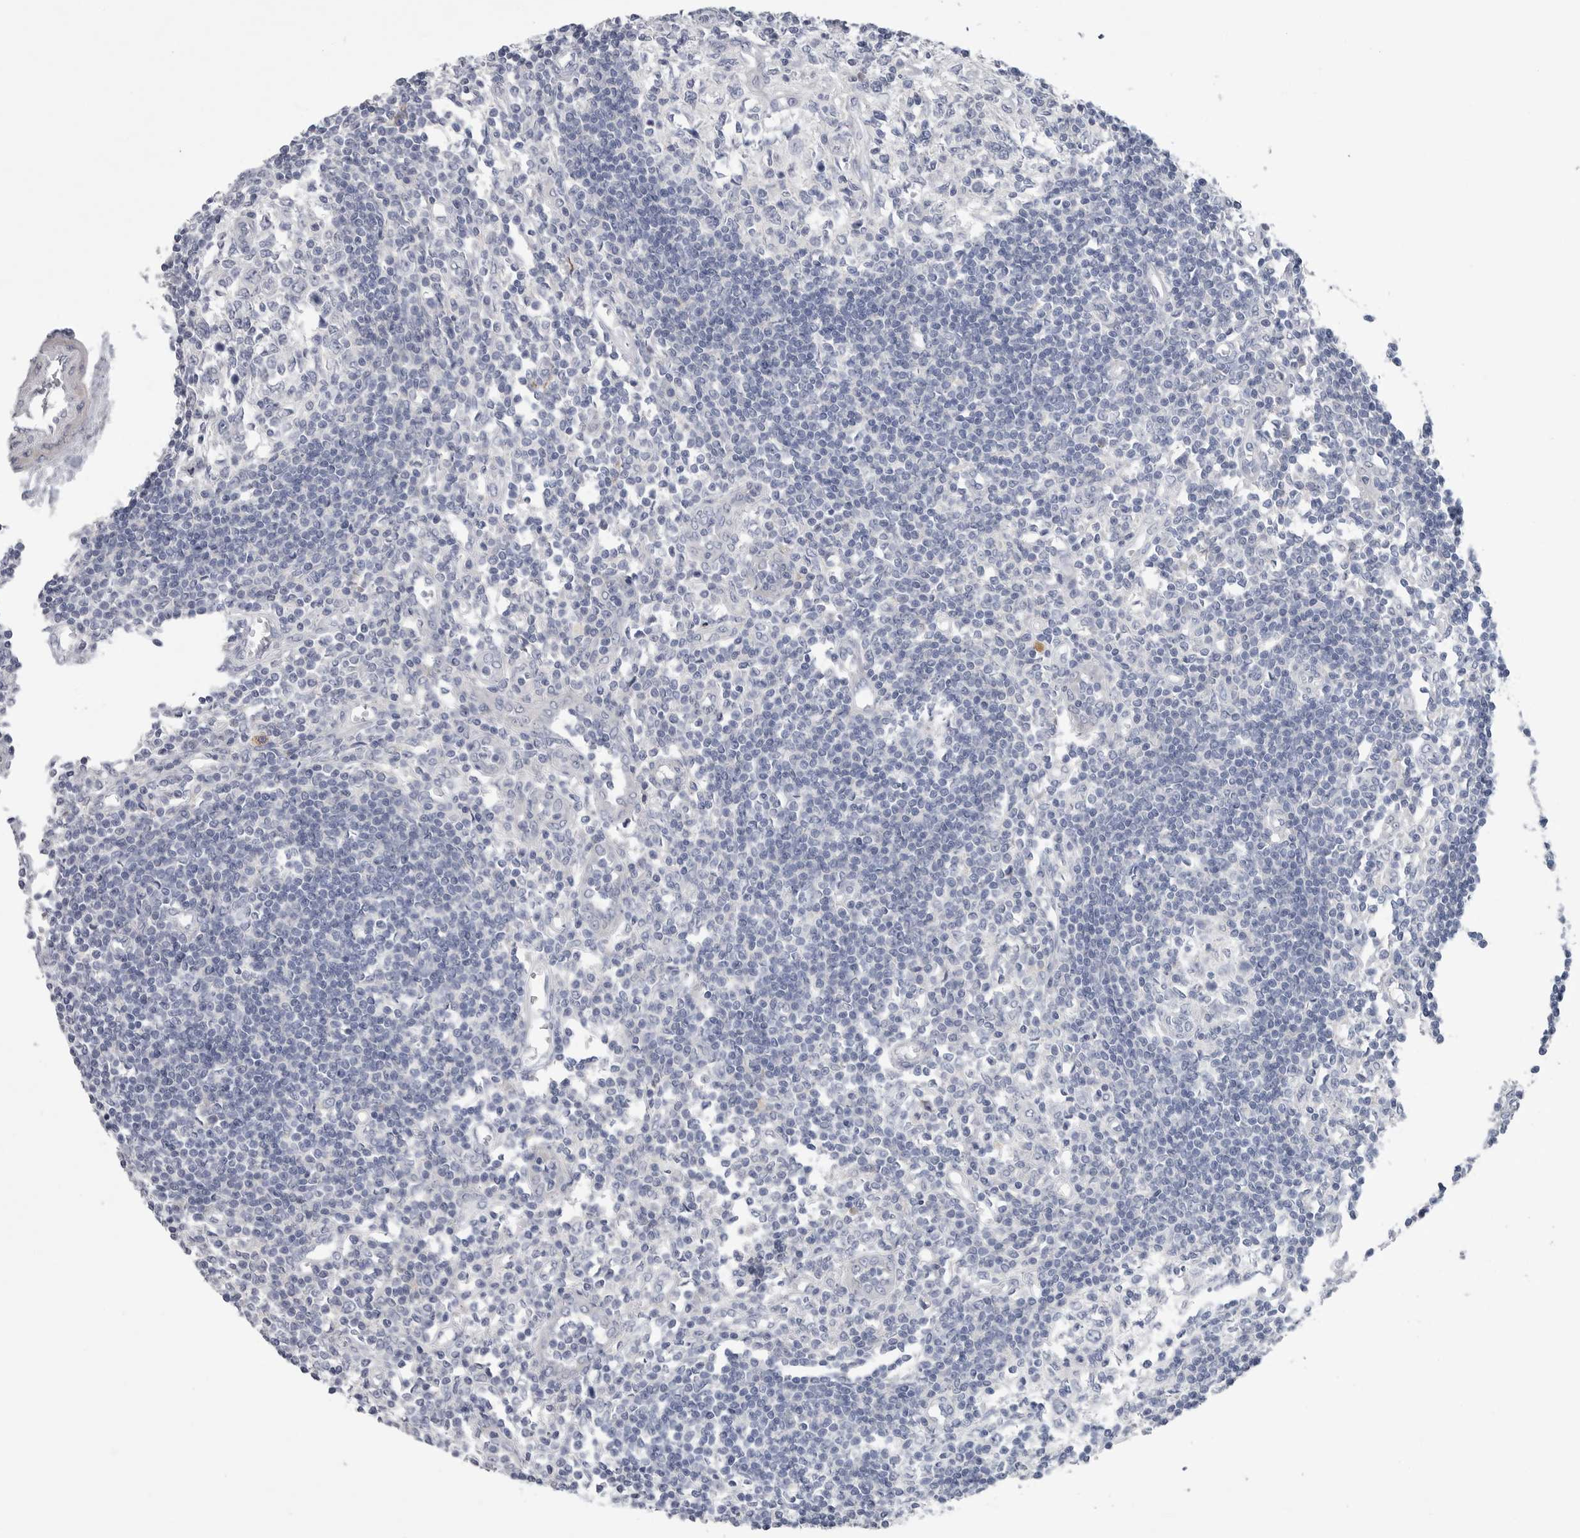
{"staining": {"intensity": "negative", "quantity": "none", "location": "none"}, "tissue": "lymph node", "cell_type": "Germinal center cells", "image_type": "normal", "snomed": [{"axis": "morphology", "description": "Normal tissue, NOS"}, {"axis": "morphology", "description": "Malignant melanoma, Metastatic site"}, {"axis": "topography", "description": "Lymph node"}], "caption": "Normal lymph node was stained to show a protein in brown. There is no significant positivity in germinal center cells.", "gene": "CAMK2B", "patient": {"sex": "male", "age": 41}}